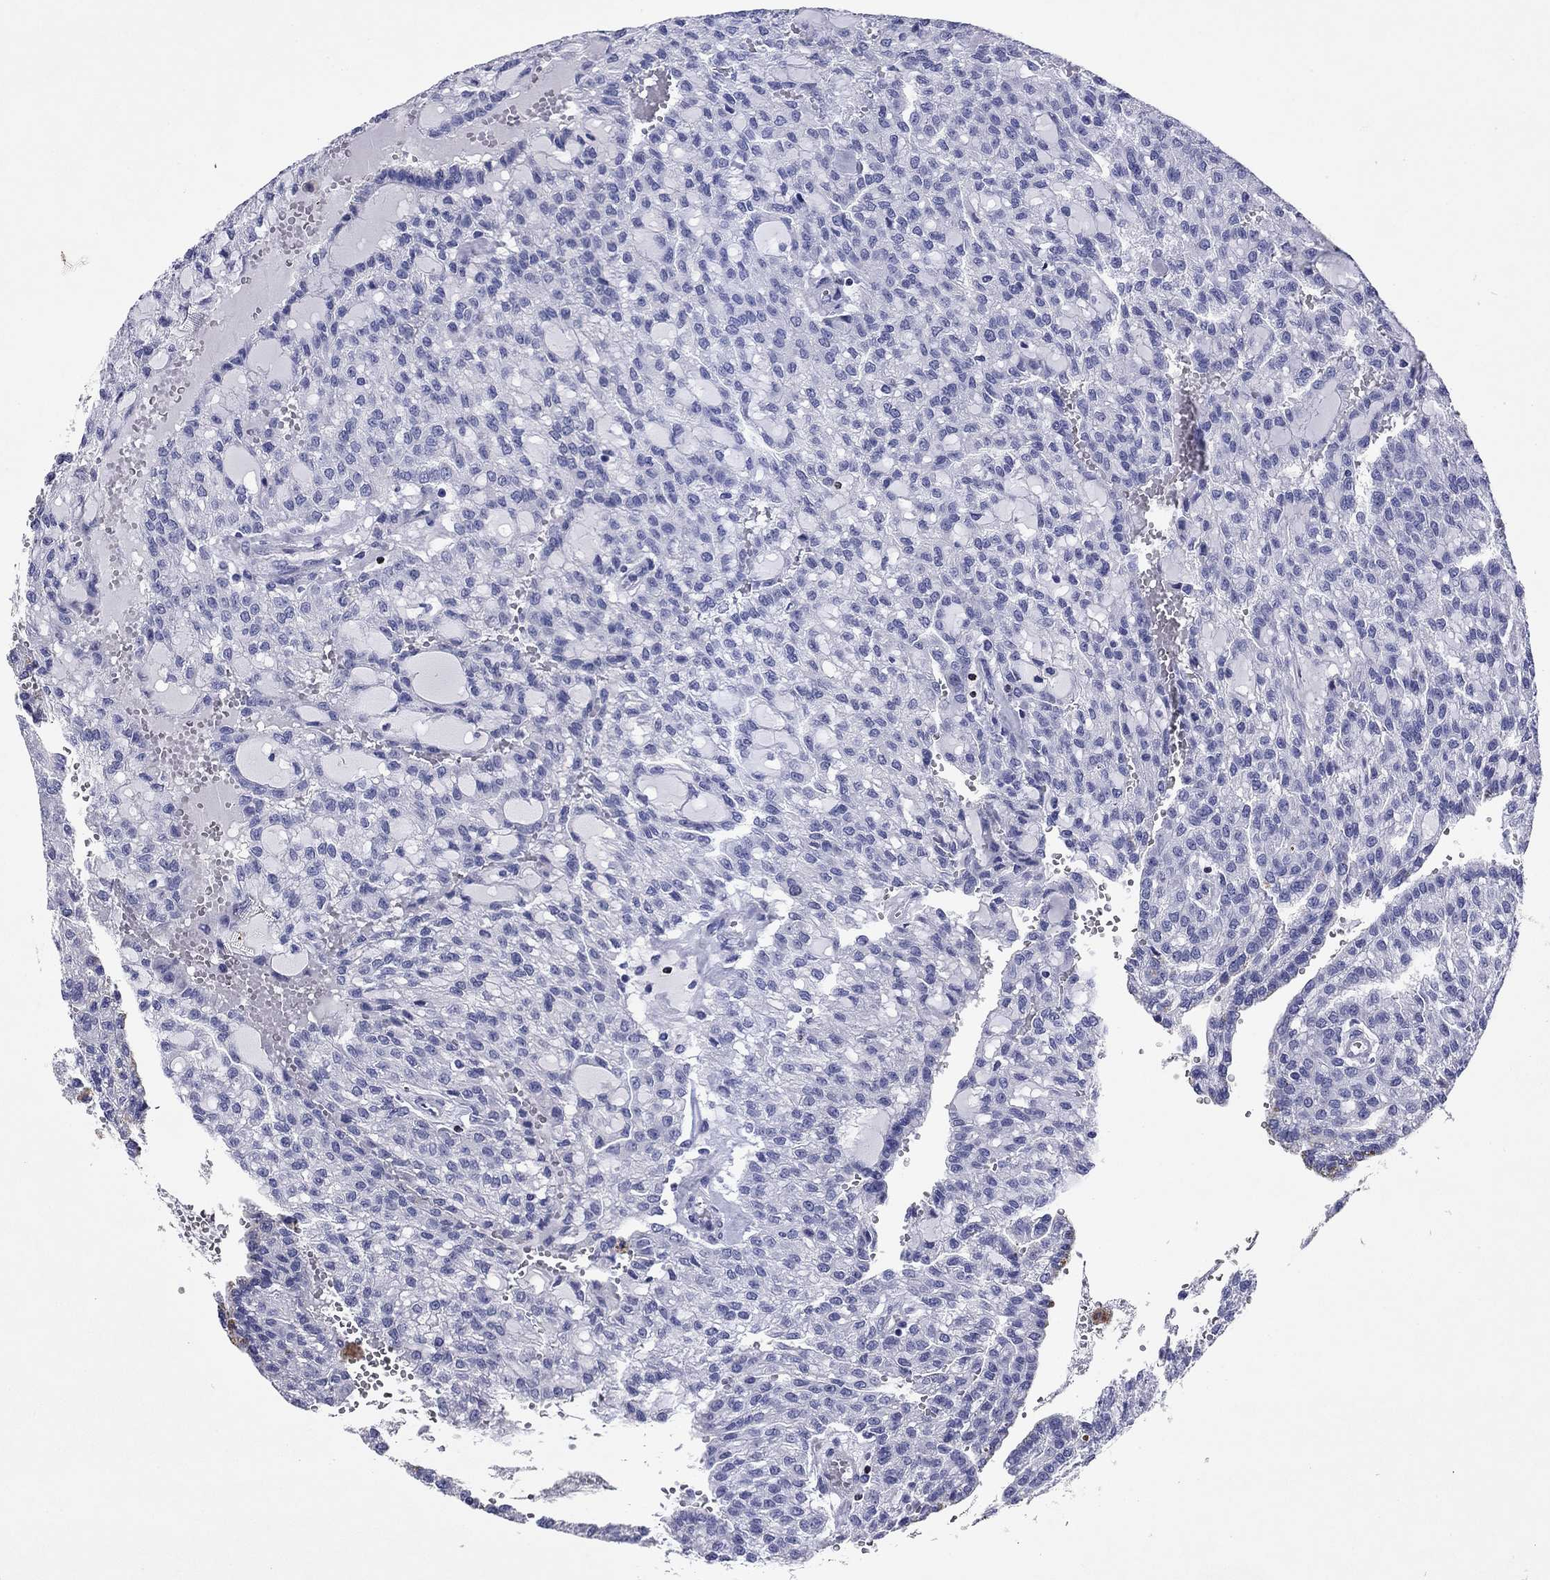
{"staining": {"intensity": "negative", "quantity": "none", "location": "none"}, "tissue": "renal cancer", "cell_type": "Tumor cells", "image_type": "cancer", "snomed": [{"axis": "morphology", "description": "Adenocarcinoma, NOS"}, {"axis": "topography", "description": "Kidney"}], "caption": "A high-resolution histopathology image shows immunohistochemistry (IHC) staining of renal cancer (adenocarcinoma), which displays no significant staining in tumor cells.", "gene": "GZMK", "patient": {"sex": "male", "age": 63}}